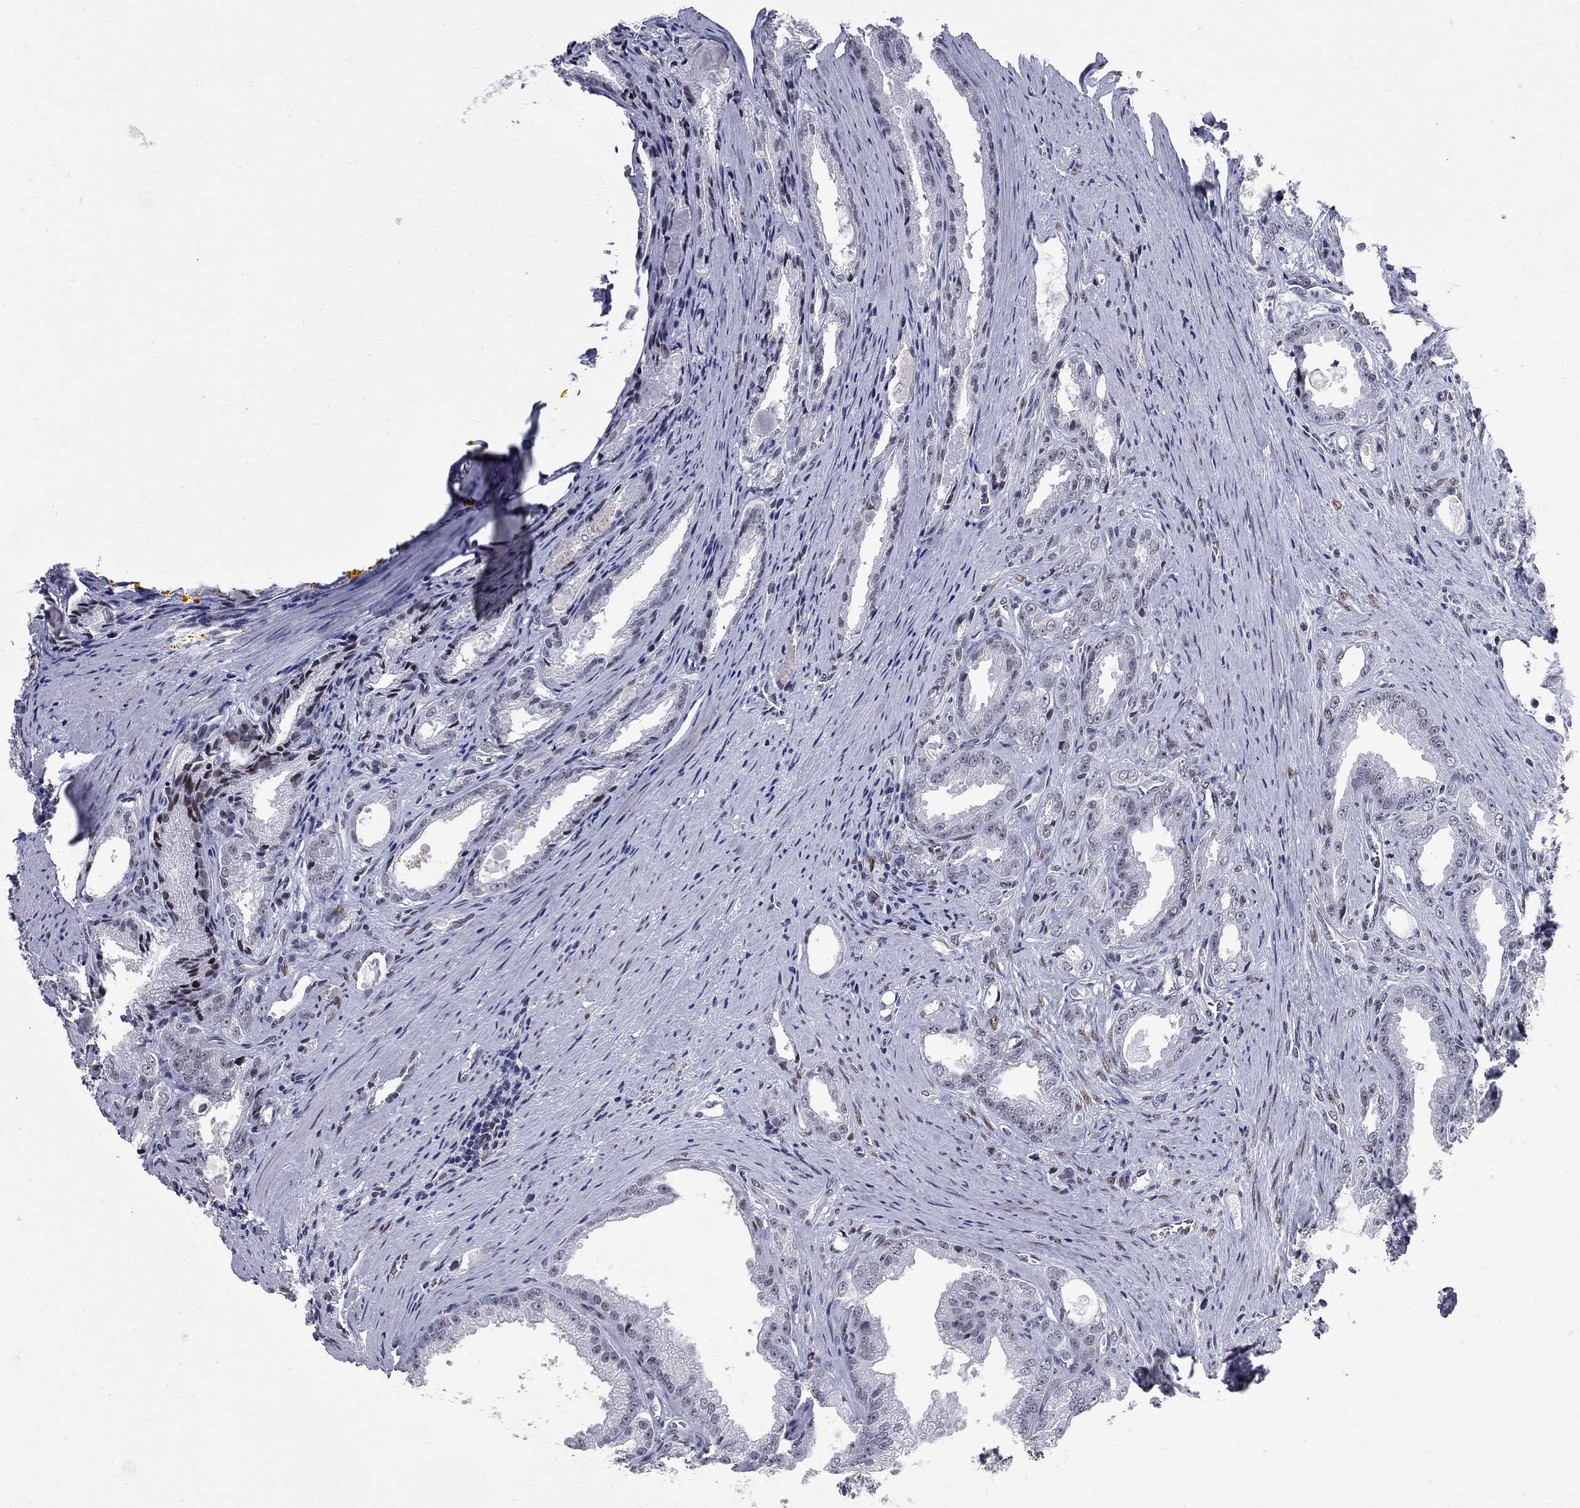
{"staining": {"intensity": "weak", "quantity": "<25%", "location": "nuclear"}, "tissue": "prostate cancer", "cell_type": "Tumor cells", "image_type": "cancer", "snomed": [{"axis": "morphology", "description": "Adenocarcinoma, NOS"}, {"axis": "morphology", "description": "Adenocarcinoma, High grade"}, {"axis": "topography", "description": "Prostate"}], "caption": "Immunohistochemical staining of prostate cancer shows no significant positivity in tumor cells.", "gene": "ZBTB47", "patient": {"sex": "male", "age": 70}}